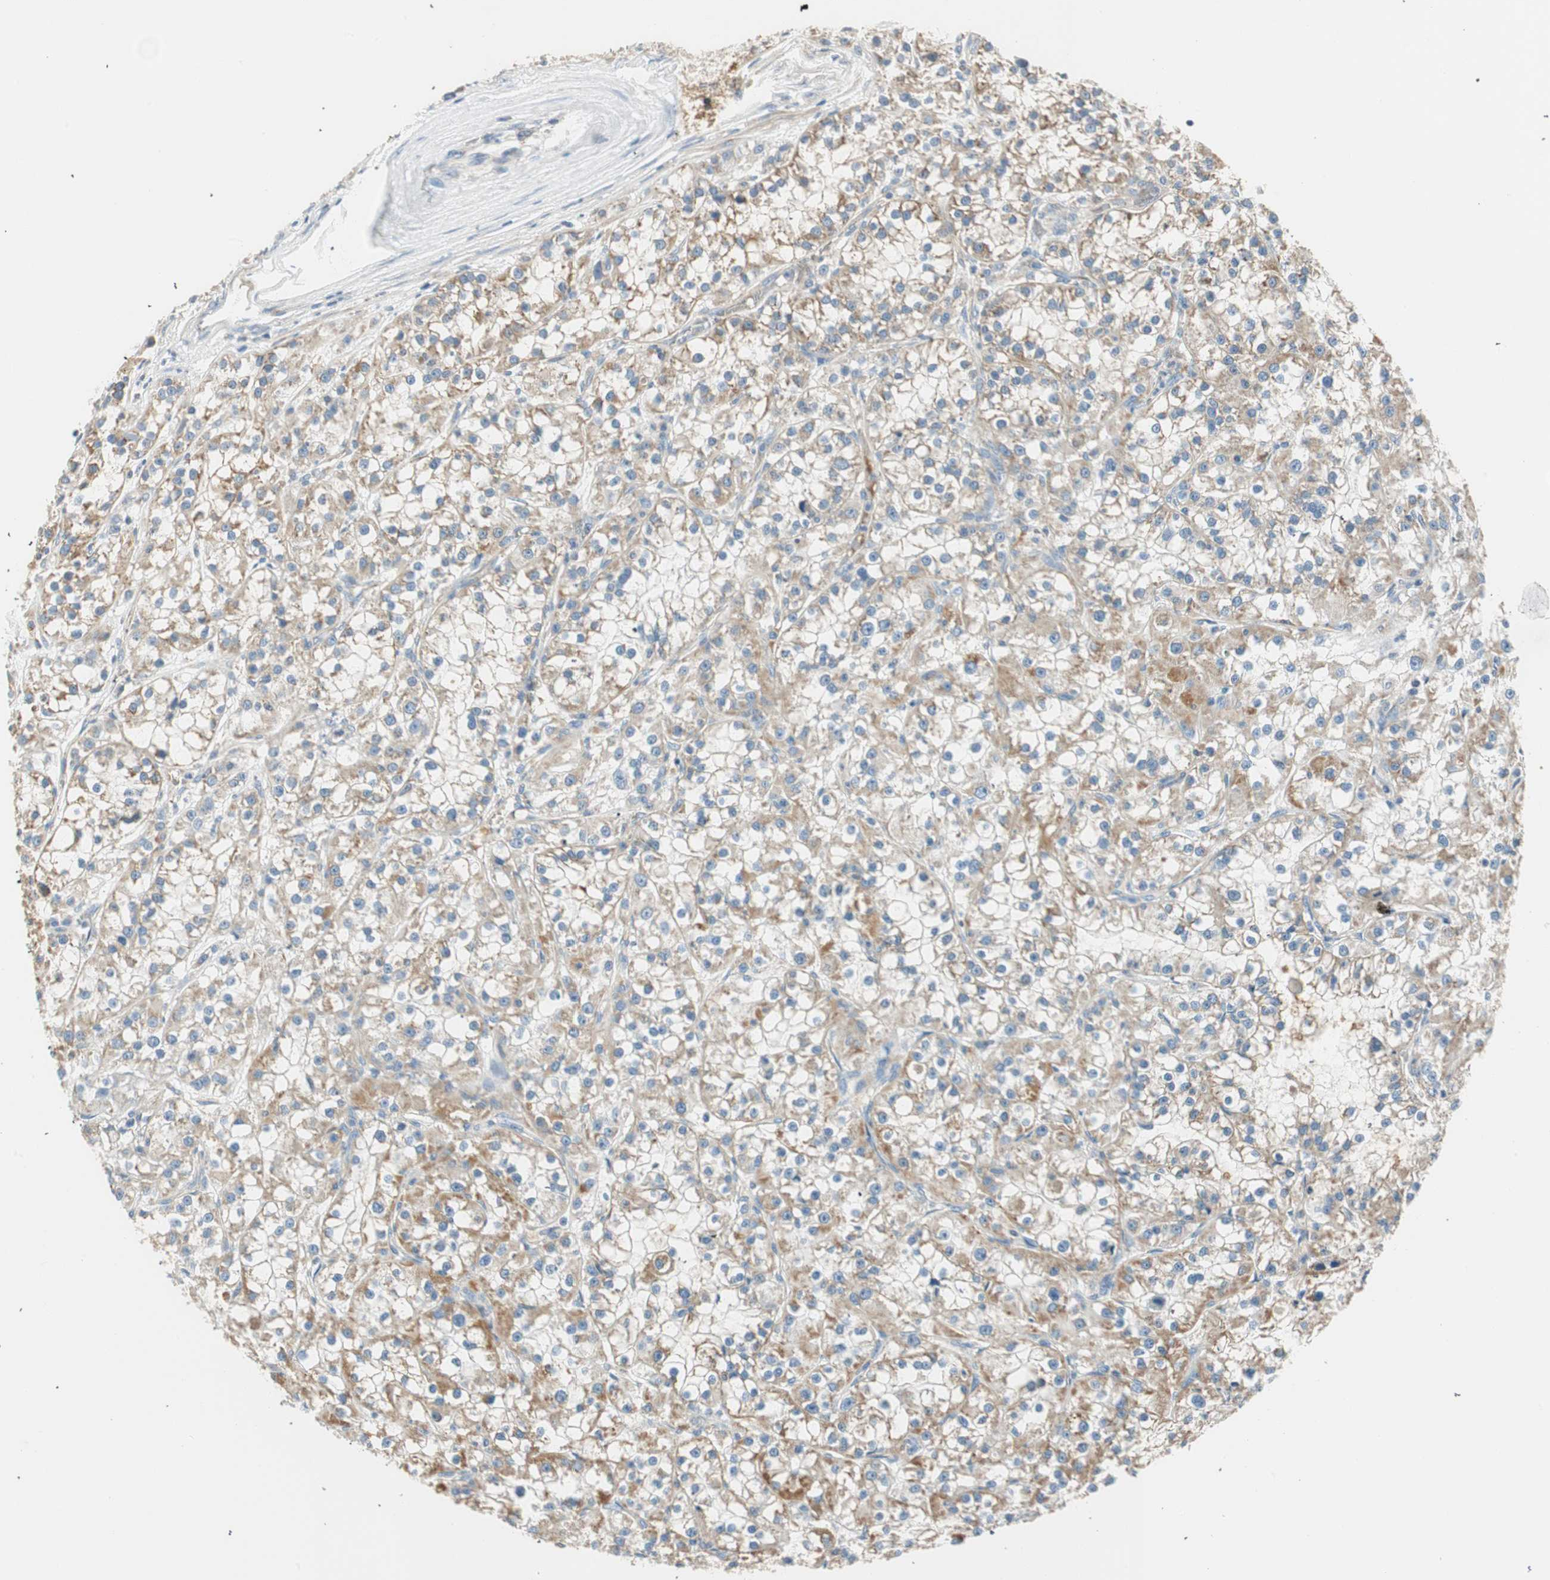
{"staining": {"intensity": "moderate", "quantity": "25%-75%", "location": "cytoplasmic/membranous"}, "tissue": "renal cancer", "cell_type": "Tumor cells", "image_type": "cancer", "snomed": [{"axis": "morphology", "description": "Adenocarcinoma, NOS"}, {"axis": "topography", "description": "Kidney"}], "caption": "A histopathology image showing moderate cytoplasmic/membranous positivity in approximately 25%-75% of tumor cells in renal cancer, as visualized by brown immunohistochemical staining.", "gene": "RORB", "patient": {"sex": "female", "age": 52}}